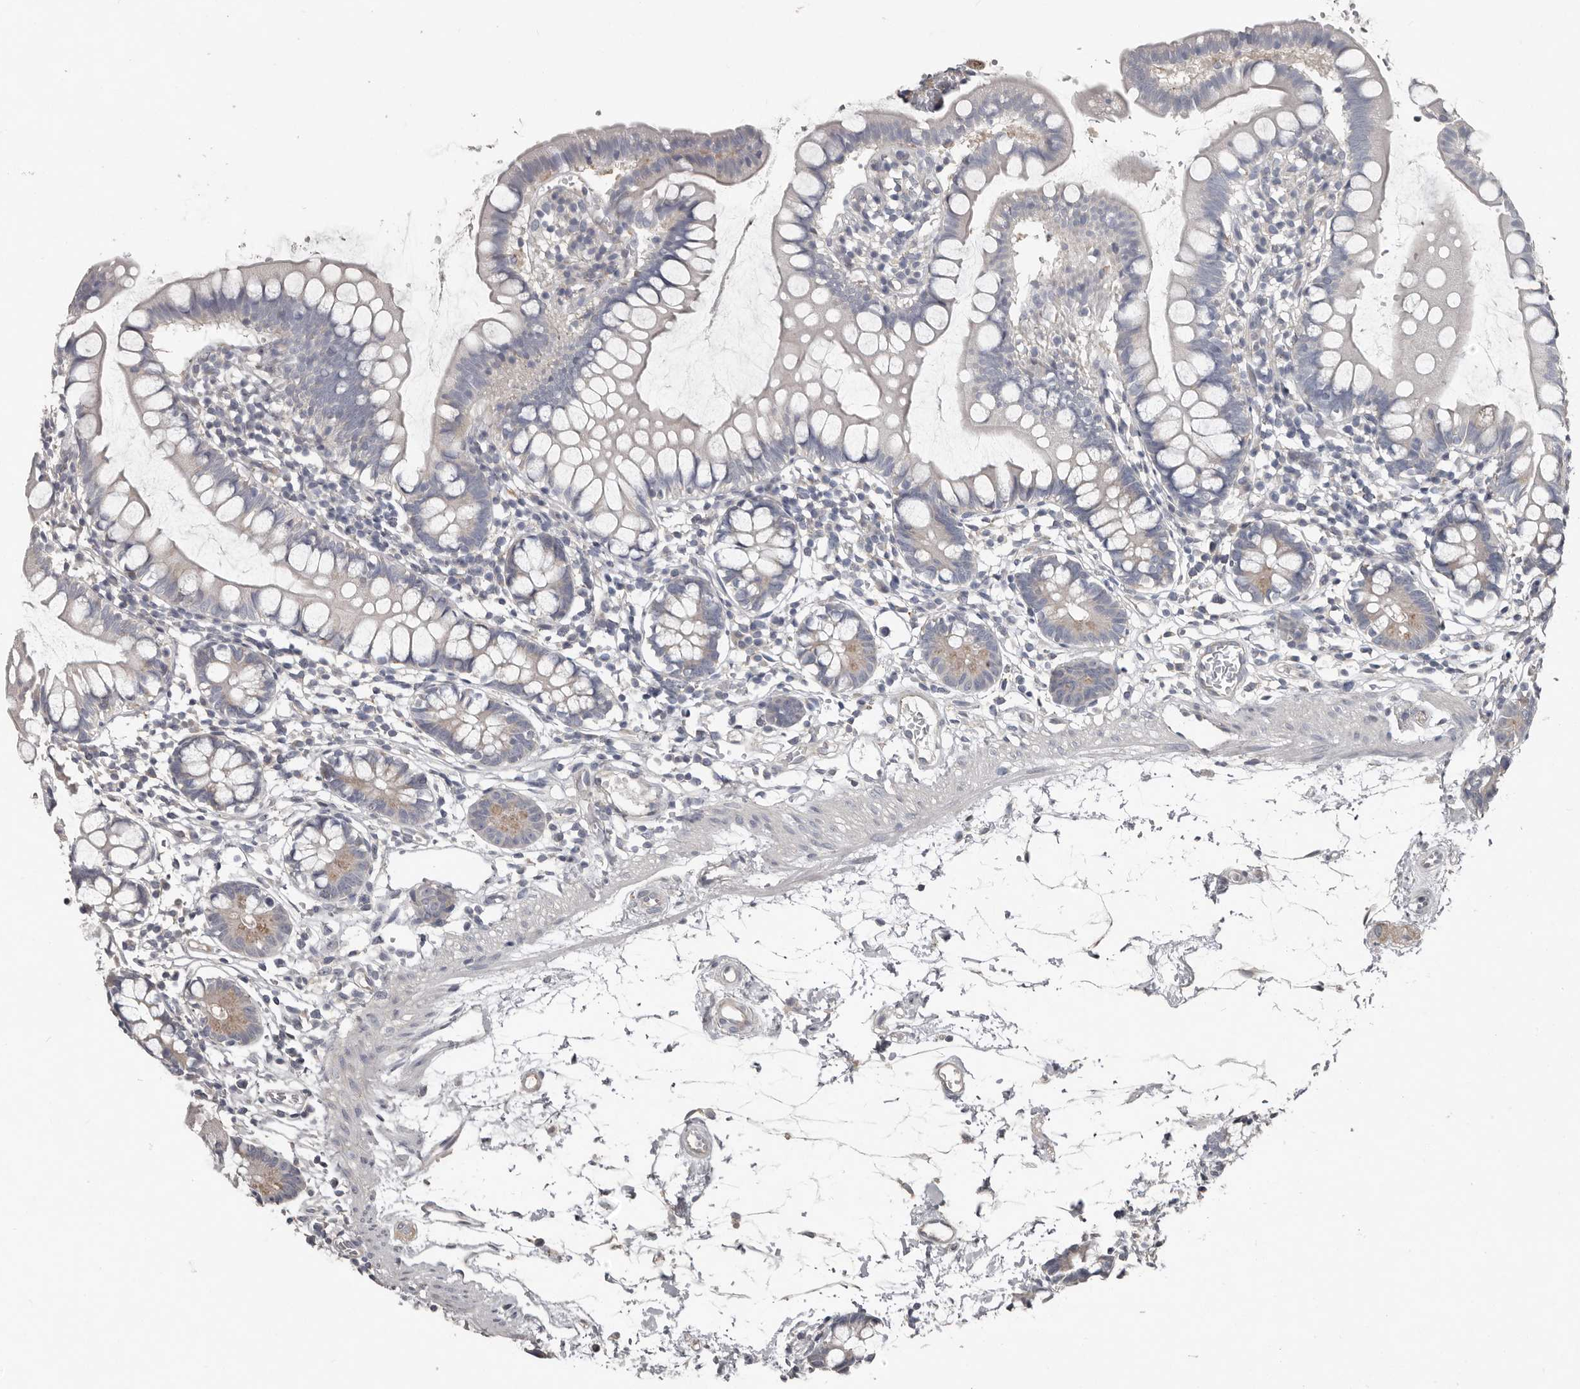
{"staining": {"intensity": "weak", "quantity": "<25%", "location": "cytoplasmic/membranous"}, "tissue": "small intestine", "cell_type": "Glandular cells", "image_type": "normal", "snomed": [{"axis": "morphology", "description": "Normal tissue, NOS"}, {"axis": "topography", "description": "Small intestine"}], "caption": "DAB (3,3'-diaminobenzidine) immunohistochemical staining of unremarkable human small intestine reveals no significant expression in glandular cells.", "gene": "CA6", "patient": {"sex": "female", "age": 84}}